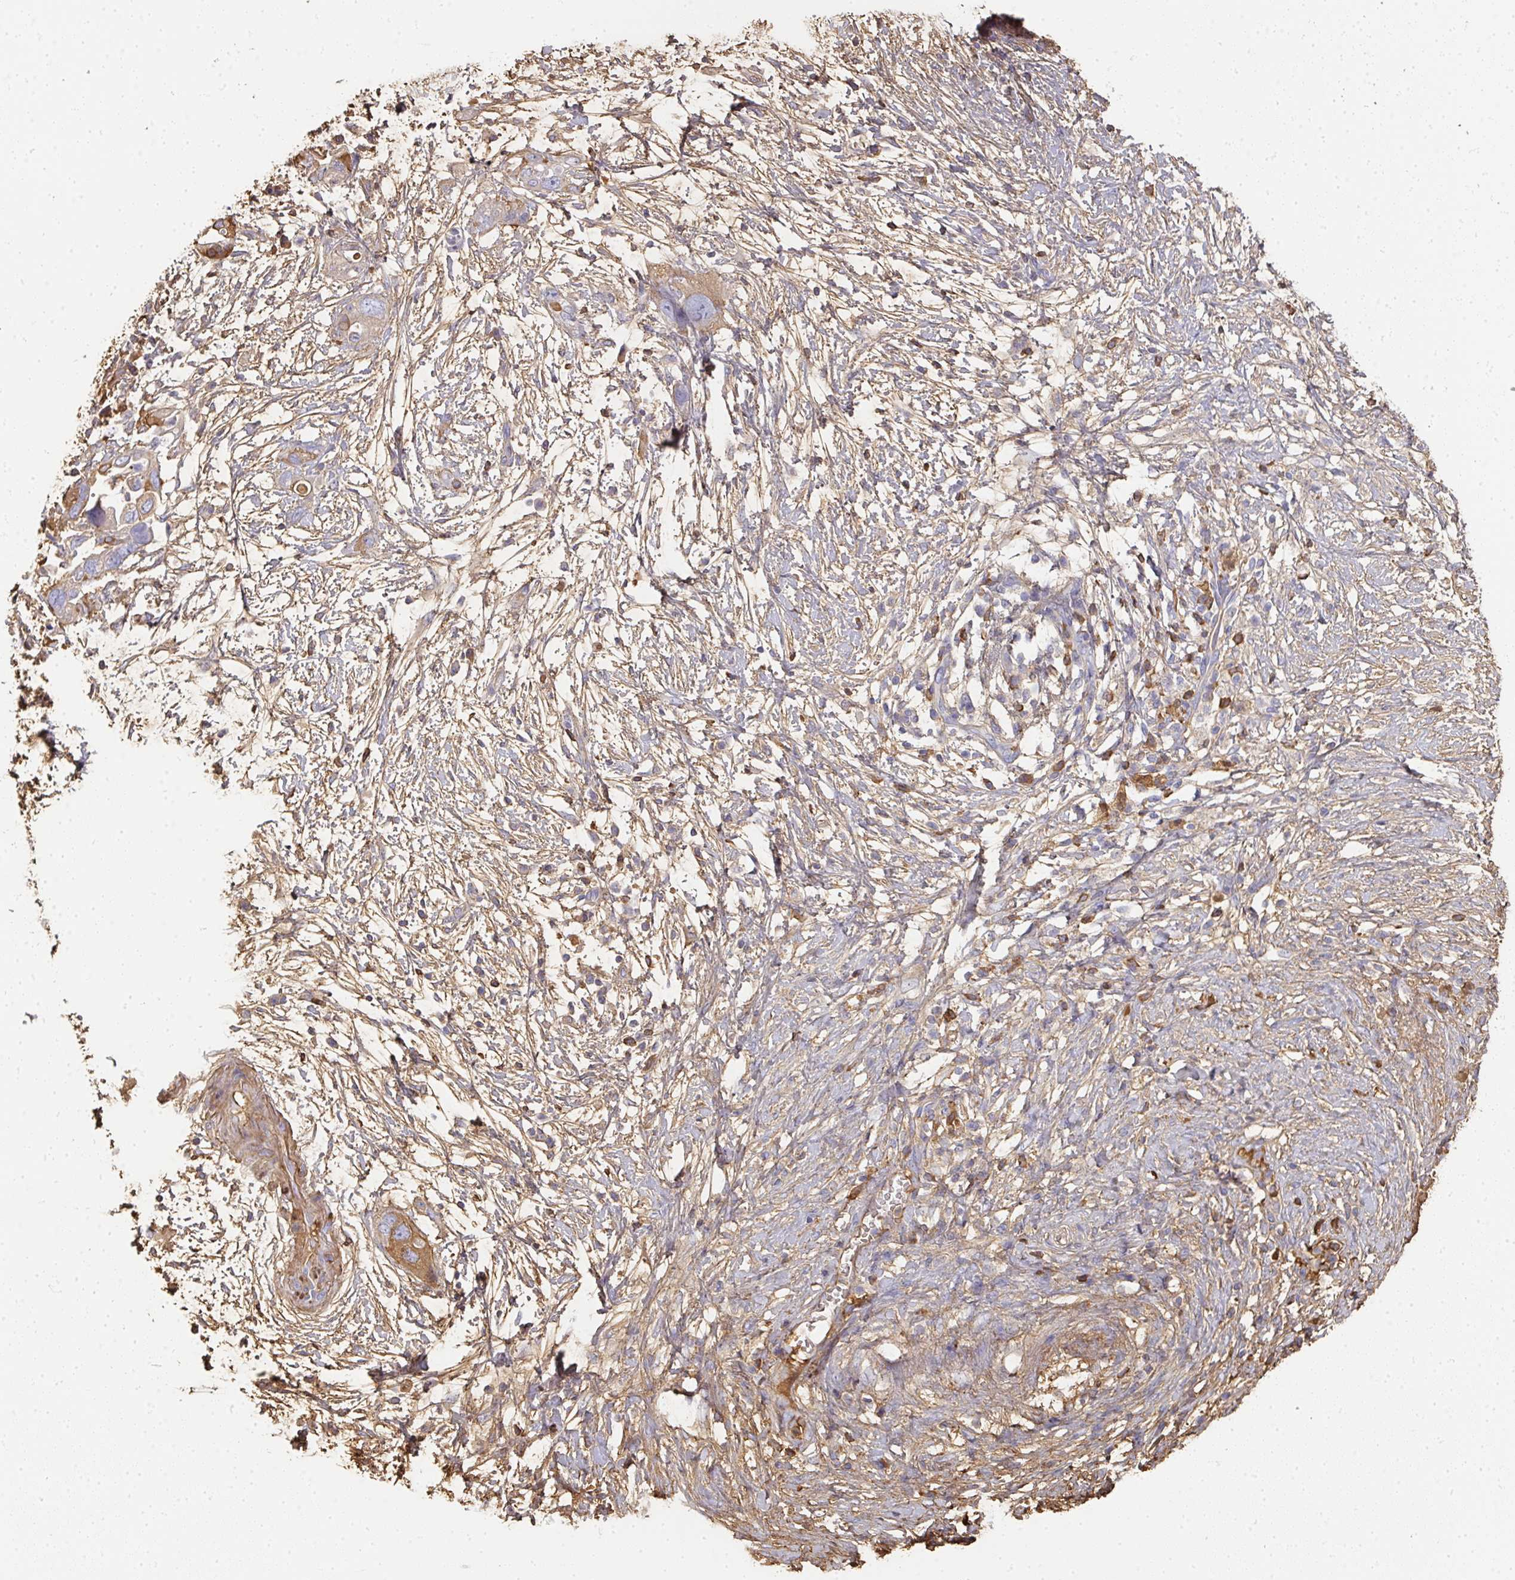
{"staining": {"intensity": "moderate", "quantity": "25%-75%", "location": "cytoplasmic/membranous"}, "tissue": "pancreatic cancer", "cell_type": "Tumor cells", "image_type": "cancer", "snomed": [{"axis": "morphology", "description": "Adenocarcinoma, NOS"}, {"axis": "topography", "description": "Pancreas"}], "caption": "A medium amount of moderate cytoplasmic/membranous expression is seen in about 25%-75% of tumor cells in pancreatic cancer tissue. (IHC, brightfield microscopy, high magnification).", "gene": "ALB", "patient": {"sex": "female", "age": 72}}